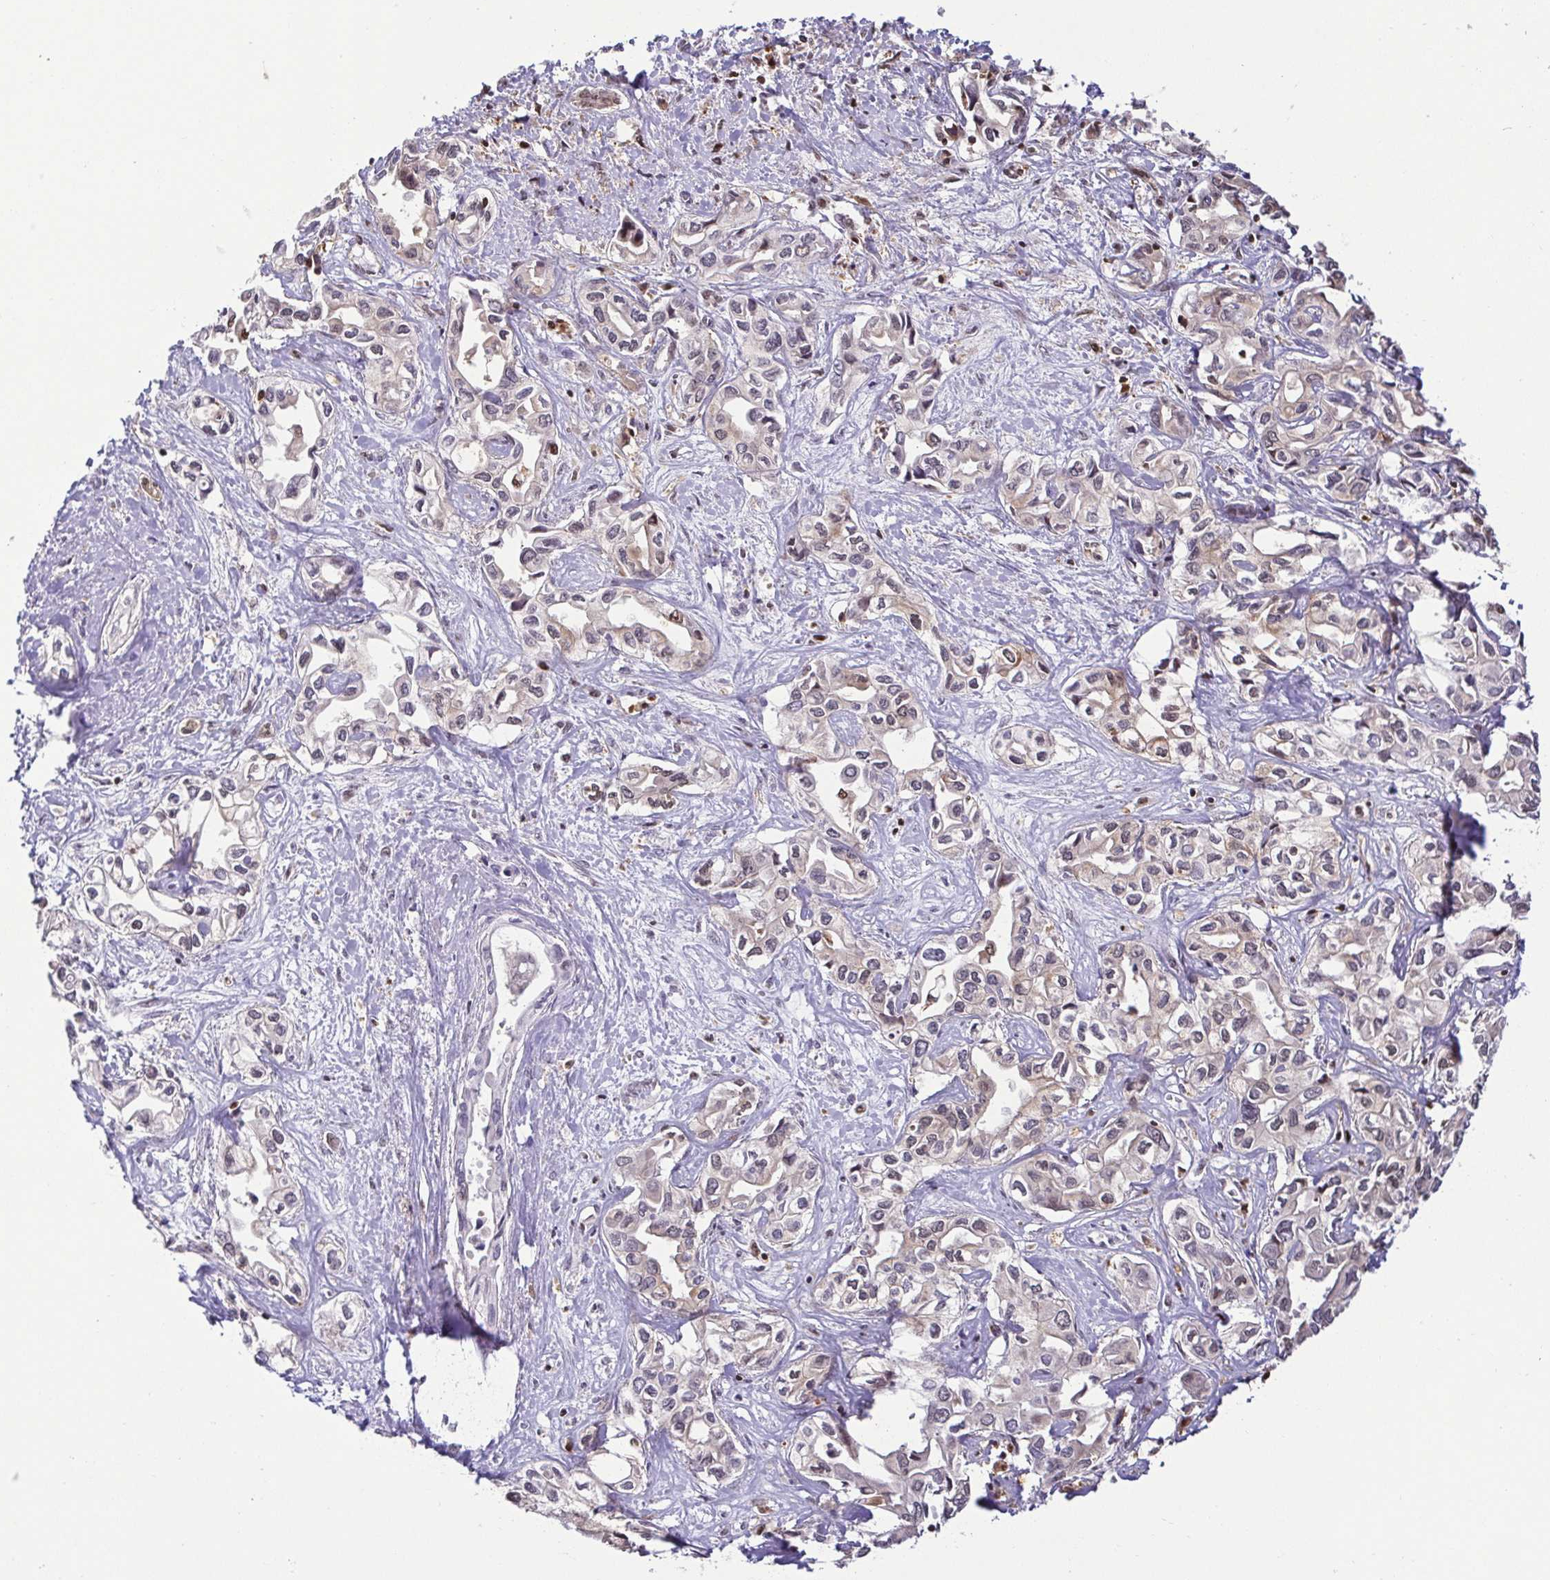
{"staining": {"intensity": "weak", "quantity": "<25%", "location": "nuclear"}, "tissue": "liver cancer", "cell_type": "Tumor cells", "image_type": "cancer", "snomed": [{"axis": "morphology", "description": "Cholangiocarcinoma"}, {"axis": "topography", "description": "Liver"}], "caption": "A high-resolution histopathology image shows immunohistochemistry staining of liver cholangiocarcinoma, which displays no significant positivity in tumor cells.", "gene": "PSMB9", "patient": {"sex": "female", "age": 64}}